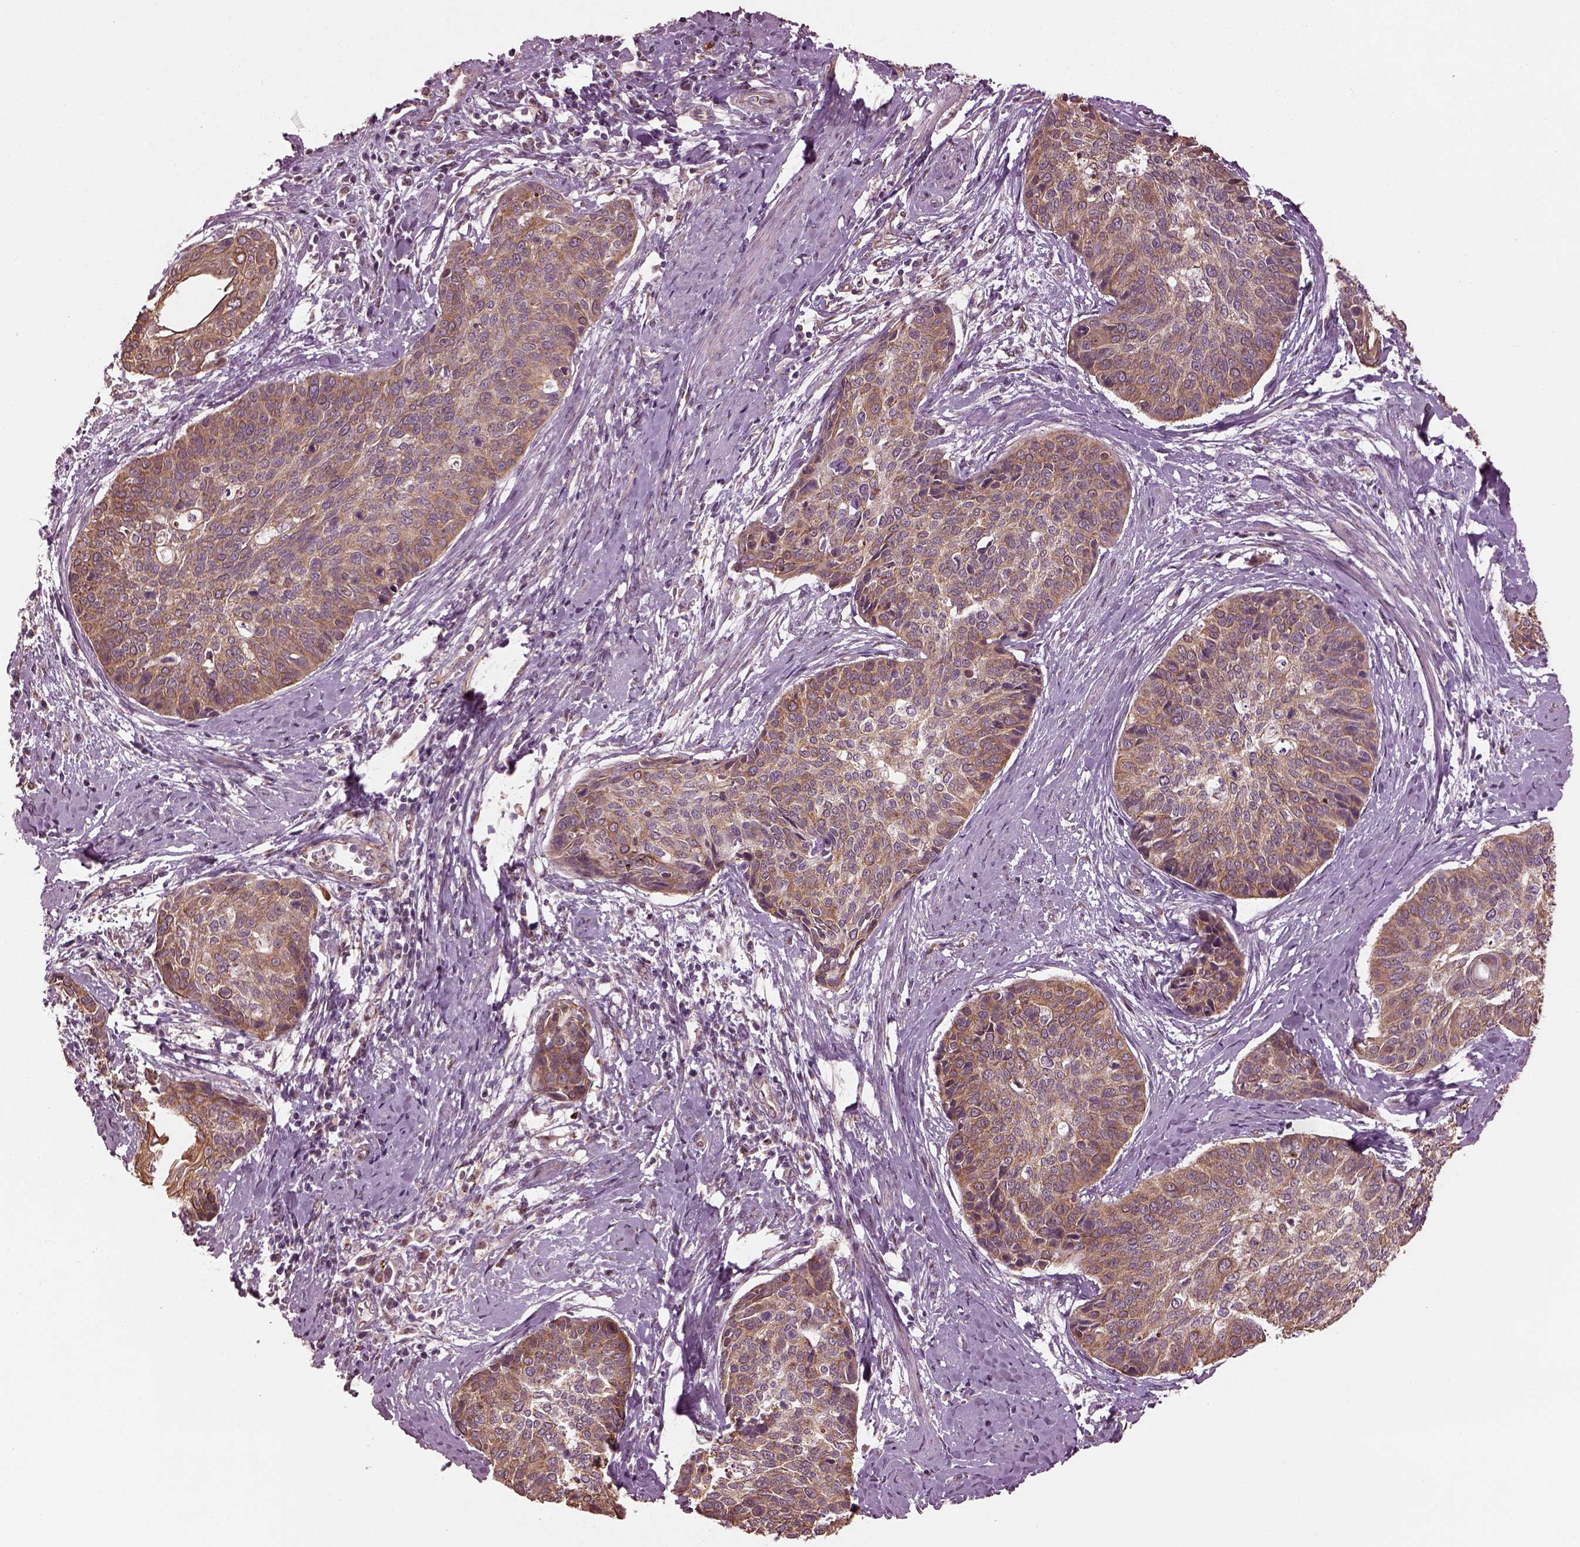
{"staining": {"intensity": "moderate", "quantity": "25%-75%", "location": "cytoplasmic/membranous,nuclear"}, "tissue": "cervical cancer", "cell_type": "Tumor cells", "image_type": "cancer", "snomed": [{"axis": "morphology", "description": "Squamous cell carcinoma, NOS"}, {"axis": "topography", "description": "Cervix"}], "caption": "High-power microscopy captured an immunohistochemistry image of cervical cancer (squamous cell carcinoma), revealing moderate cytoplasmic/membranous and nuclear positivity in approximately 25%-75% of tumor cells. Nuclei are stained in blue.", "gene": "RUFY3", "patient": {"sex": "female", "age": 69}}